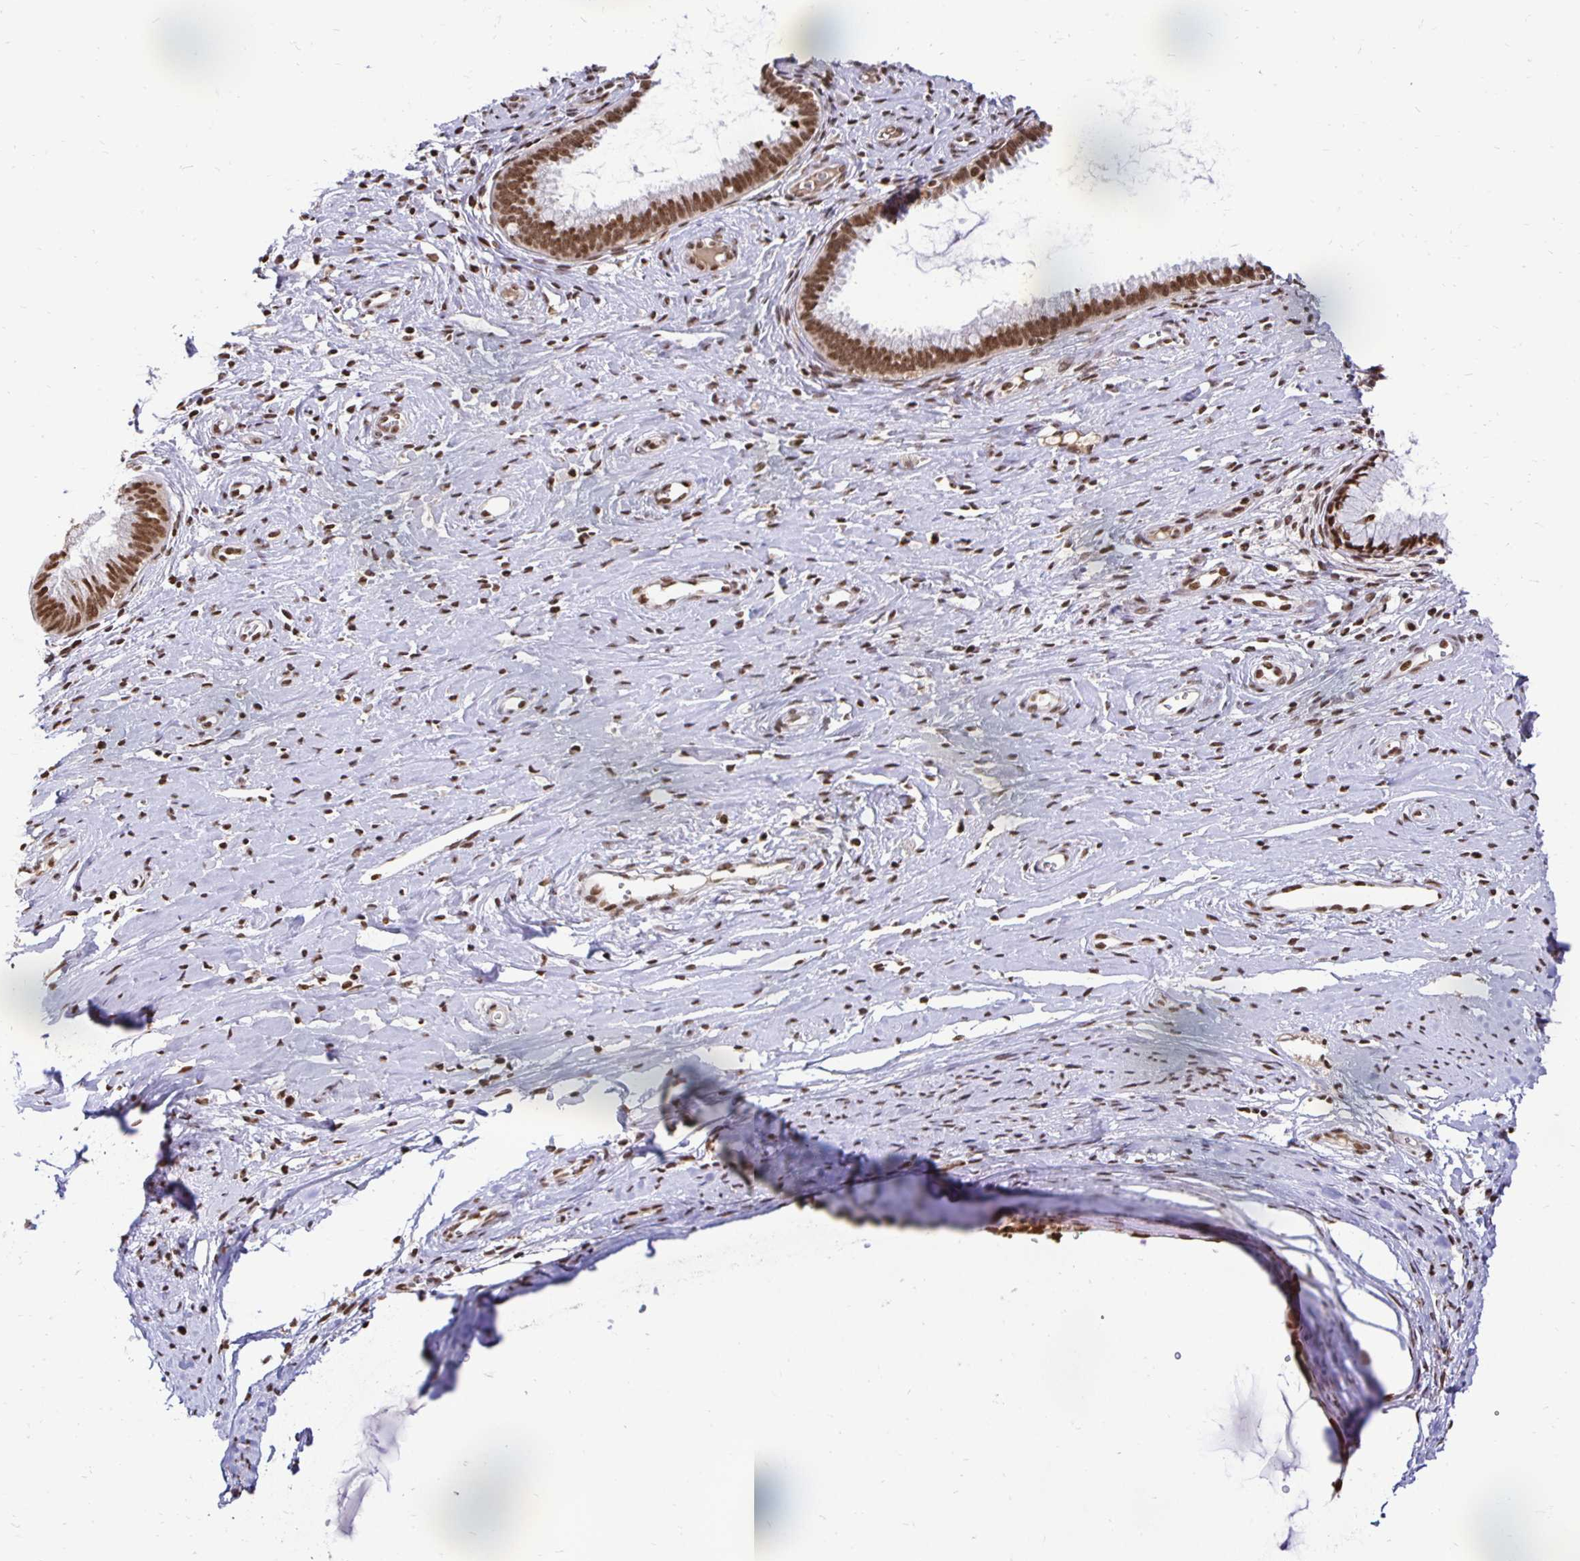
{"staining": {"intensity": "moderate", "quantity": ">75%", "location": "nuclear"}, "tissue": "cervical cancer", "cell_type": "Tumor cells", "image_type": "cancer", "snomed": [{"axis": "morphology", "description": "Squamous cell carcinoma, NOS"}, {"axis": "topography", "description": "Cervix"}], "caption": "Protein expression analysis of human cervical cancer reveals moderate nuclear positivity in approximately >75% of tumor cells. (Stains: DAB in brown, nuclei in blue, Microscopy: brightfield microscopy at high magnification).", "gene": "ZNF579", "patient": {"sex": "female", "age": 44}}